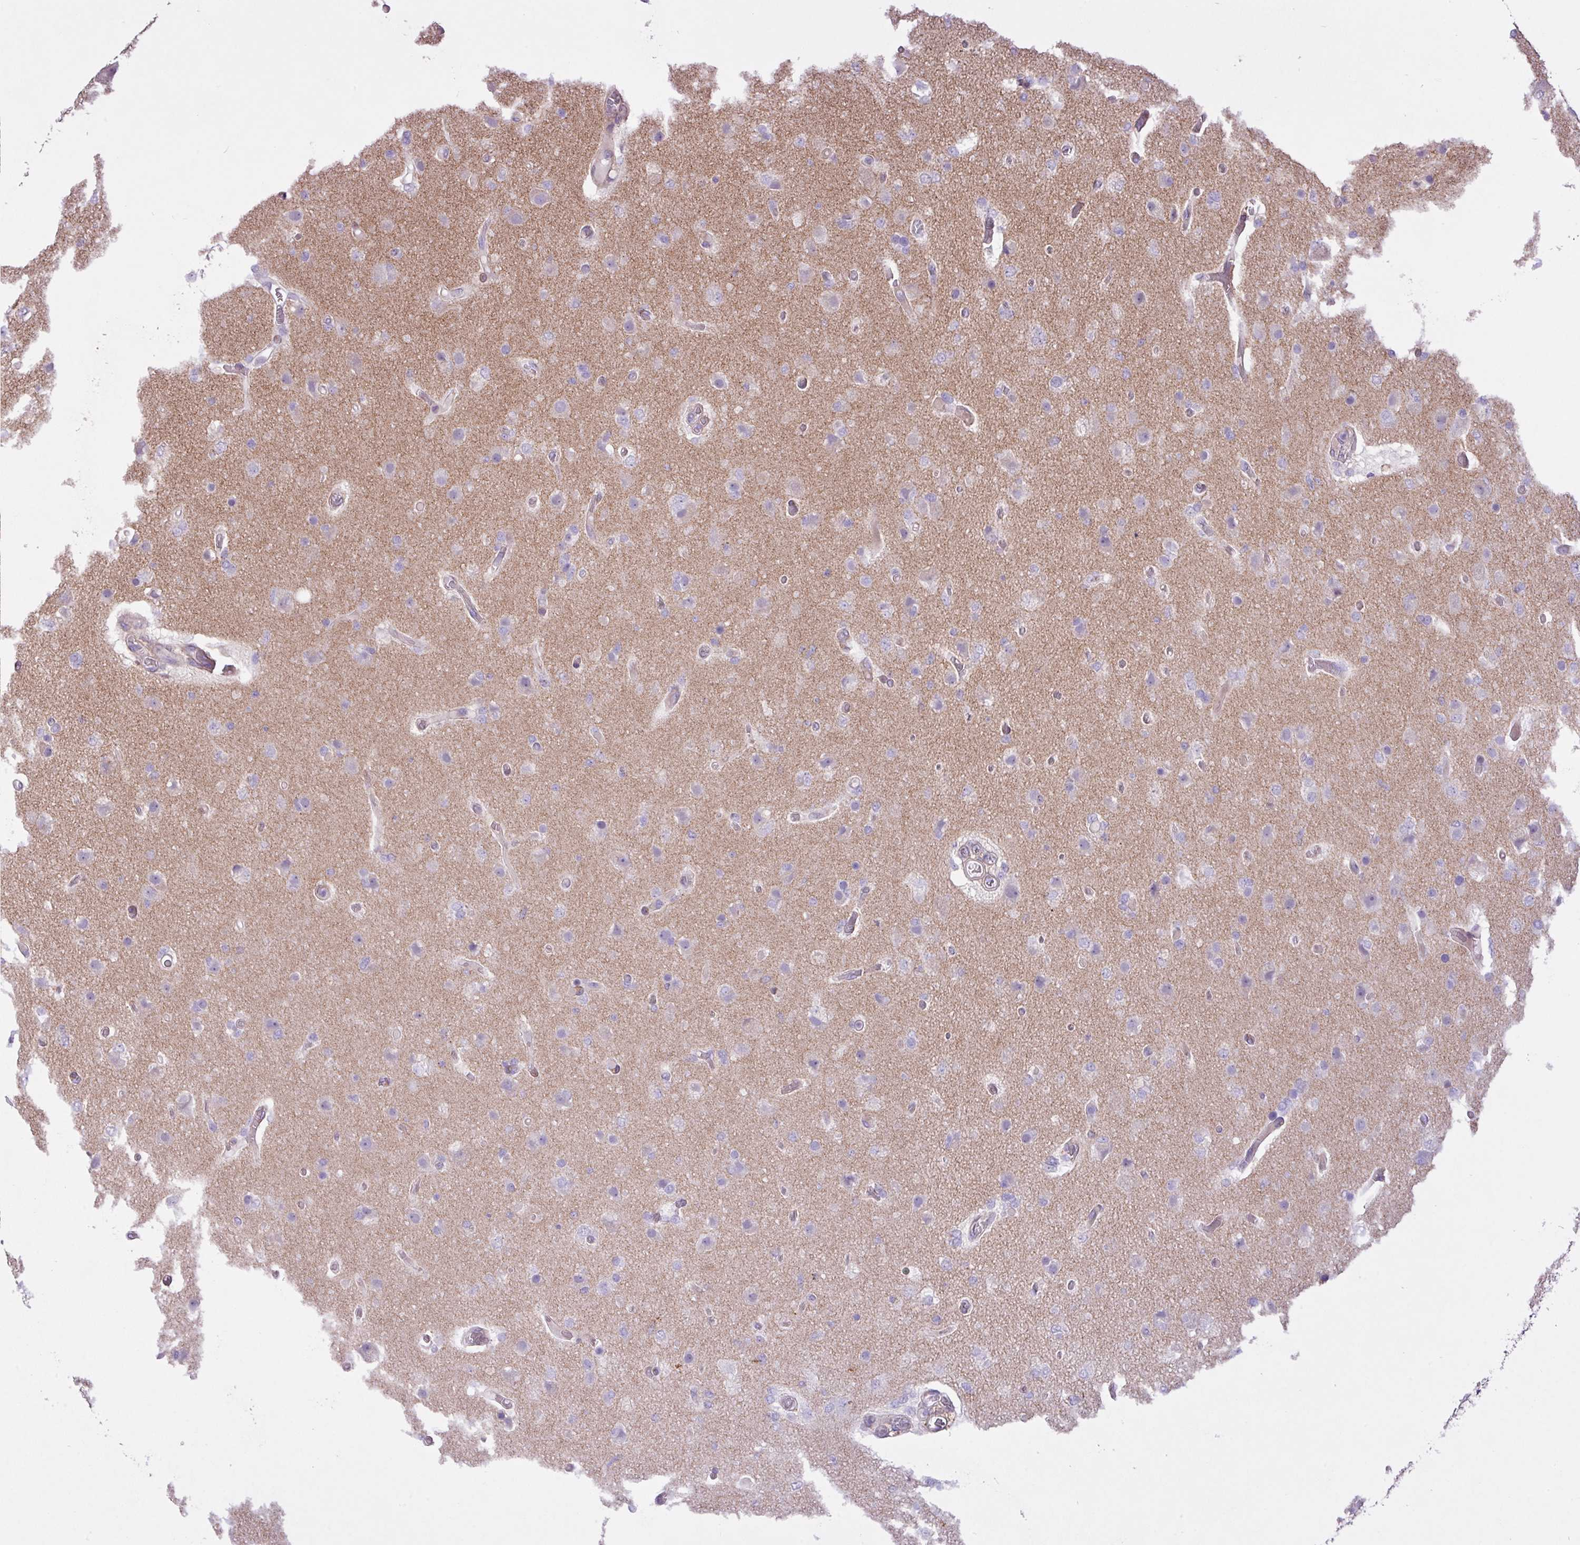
{"staining": {"intensity": "negative", "quantity": "none", "location": "none"}, "tissue": "glioma", "cell_type": "Tumor cells", "image_type": "cancer", "snomed": [{"axis": "morphology", "description": "Glioma, malignant, High grade"}, {"axis": "topography", "description": "Brain"}], "caption": "IHC photomicrograph of neoplastic tissue: glioma stained with DAB (3,3'-diaminobenzidine) displays no significant protein expression in tumor cells.", "gene": "CD248", "patient": {"sex": "female", "age": 74}}